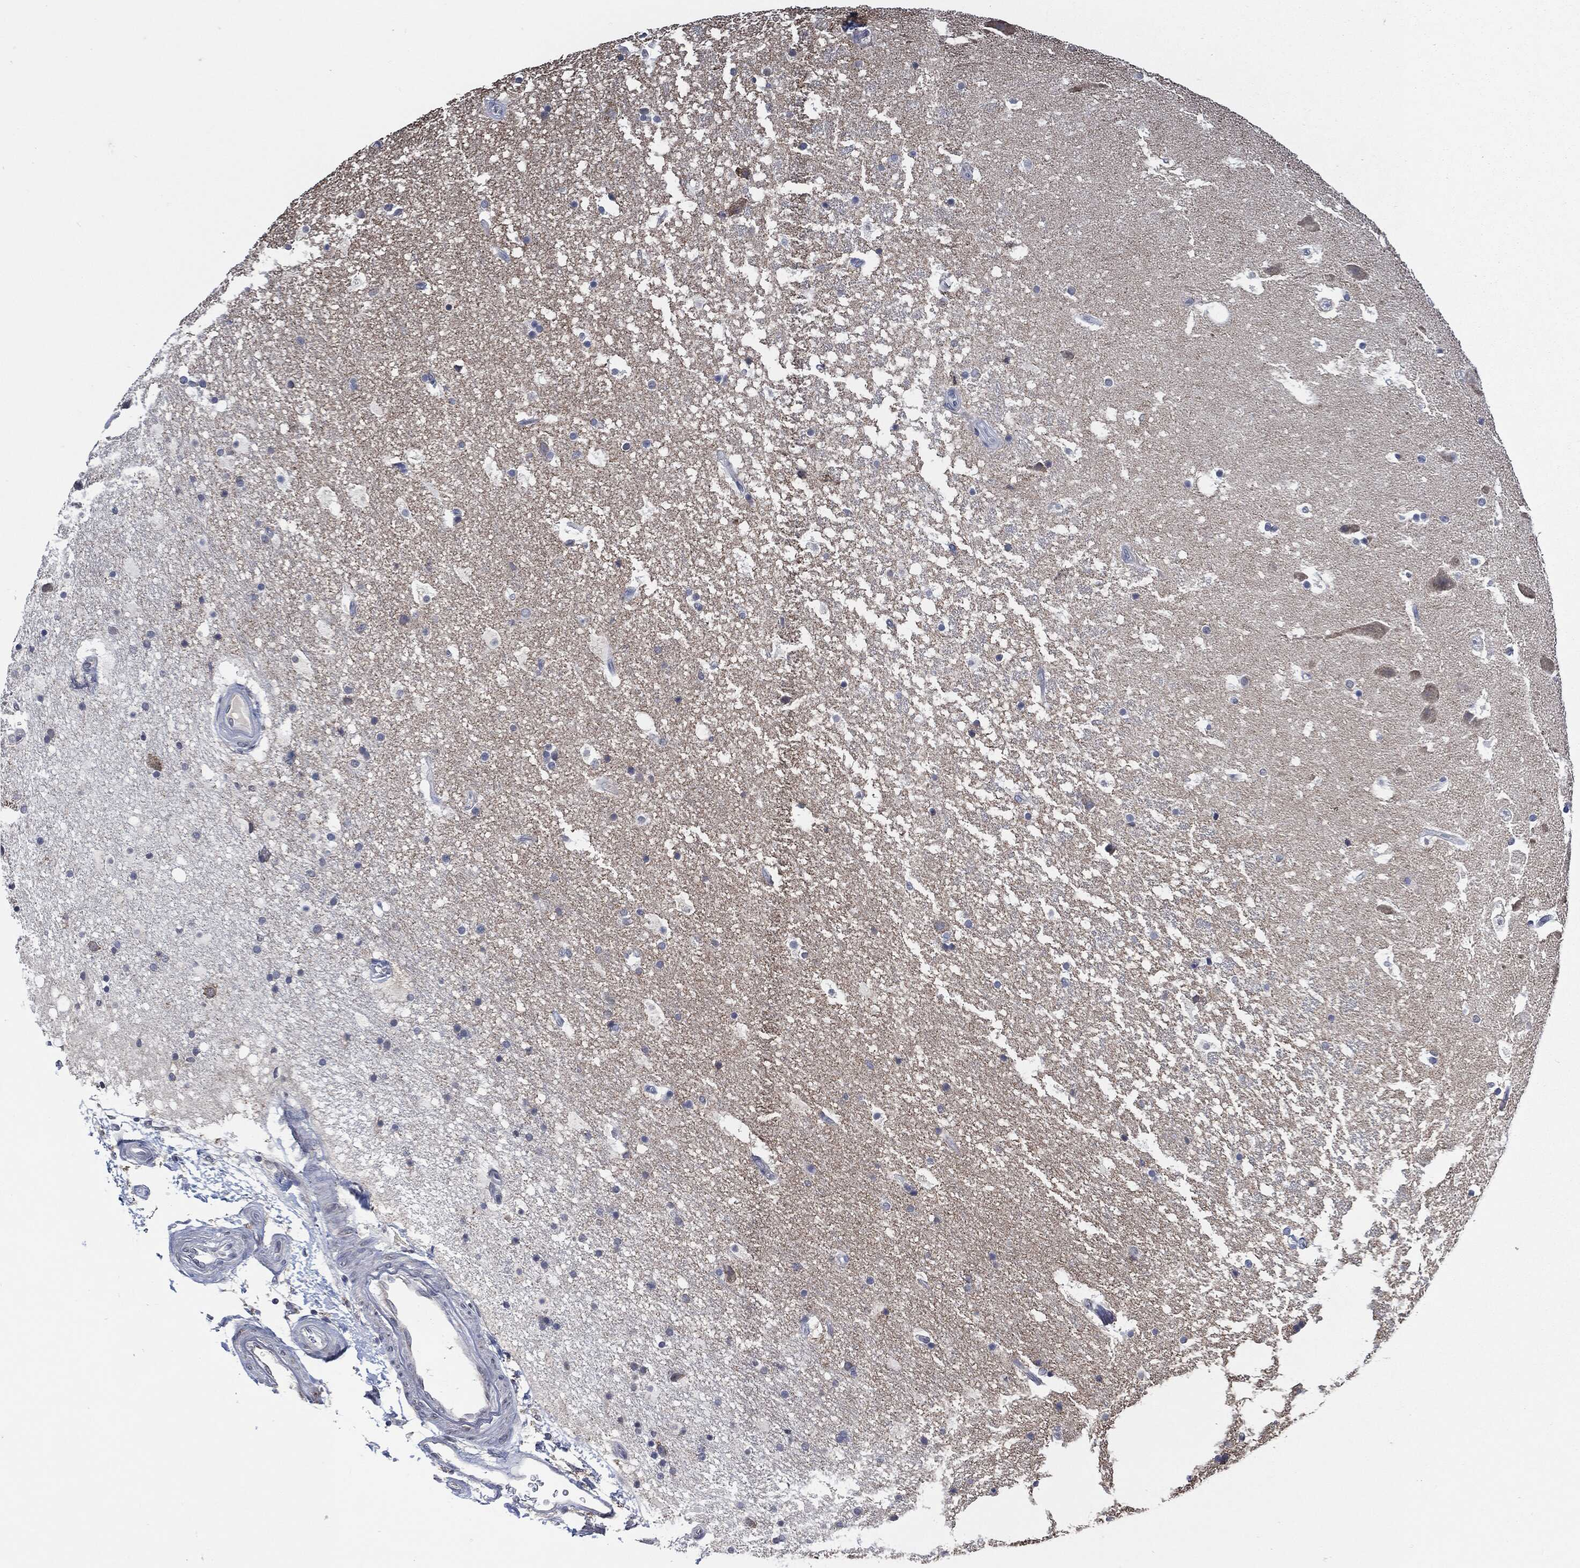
{"staining": {"intensity": "negative", "quantity": "none", "location": "none"}, "tissue": "hippocampus", "cell_type": "Glial cells", "image_type": "normal", "snomed": [{"axis": "morphology", "description": "Normal tissue, NOS"}, {"axis": "topography", "description": "Hippocampus"}], "caption": "Immunohistochemistry (IHC) photomicrograph of normal hippocampus stained for a protein (brown), which displays no positivity in glial cells. (Stains: DAB immunohistochemistry (IHC) with hematoxylin counter stain, Microscopy: brightfield microscopy at high magnification).", "gene": "IL2RG", "patient": {"sex": "male", "age": 51}}